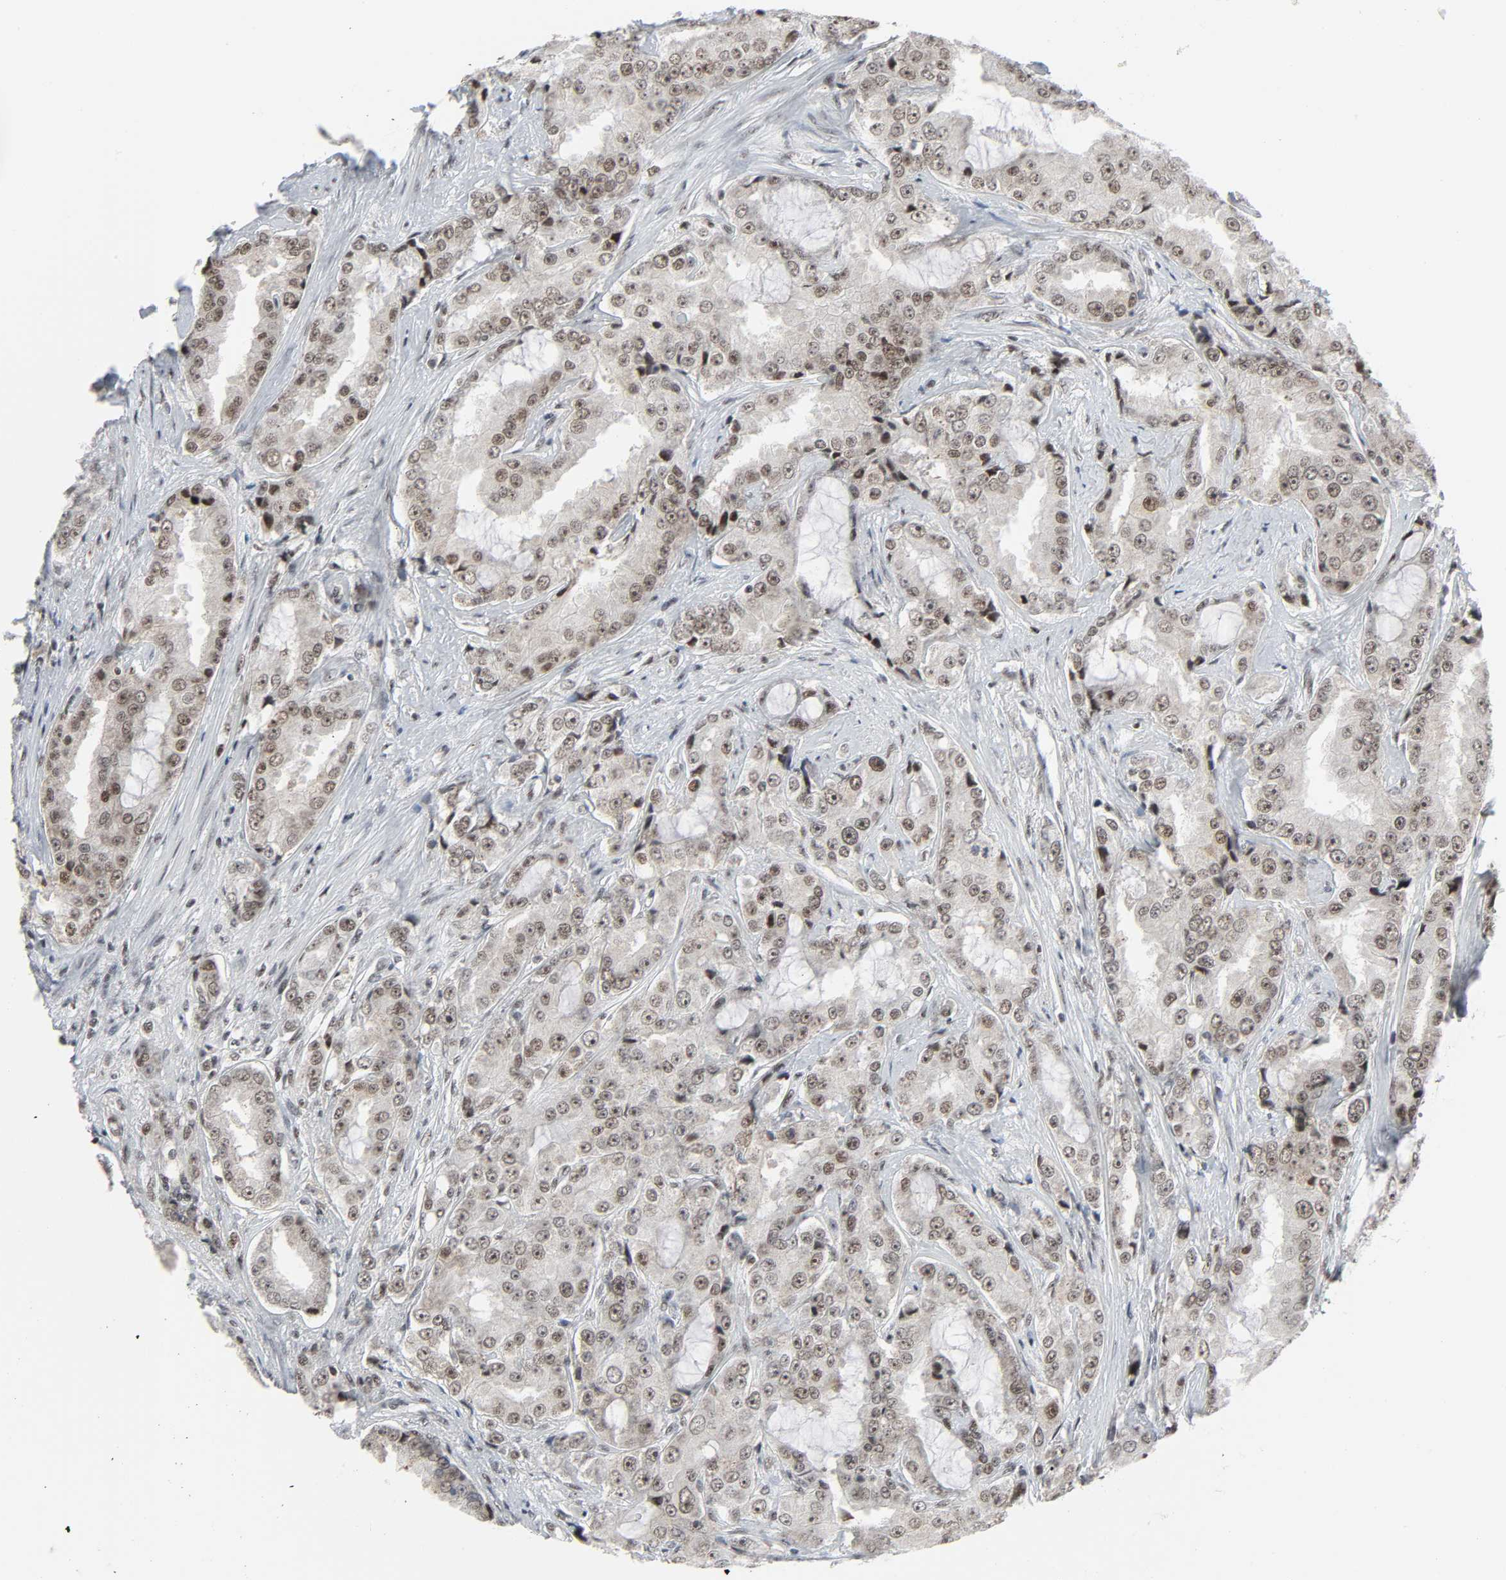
{"staining": {"intensity": "moderate", "quantity": ">75%", "location": "nuclear"}, "tissue": "prostate cancer", "cell_type": "Tumor cells", "image_type": "cancer", "snomed": [{"axis": "morphology", "description": "Adenocarcinoma, High grade"}, {"axis": "topography", "description": "Prostate"}], "caption": "Immunohistochemistry image of neoplastic tissue: prostate cancer (high-grade adenocarcinoma) stained using IHC shows medium levels of moderate protein expression localized specifically in the nuclear of tumor cells, appearing as a nuclear brown color.", "gene": "CDK7", "patient": {"sex": "male", "age": 73}}